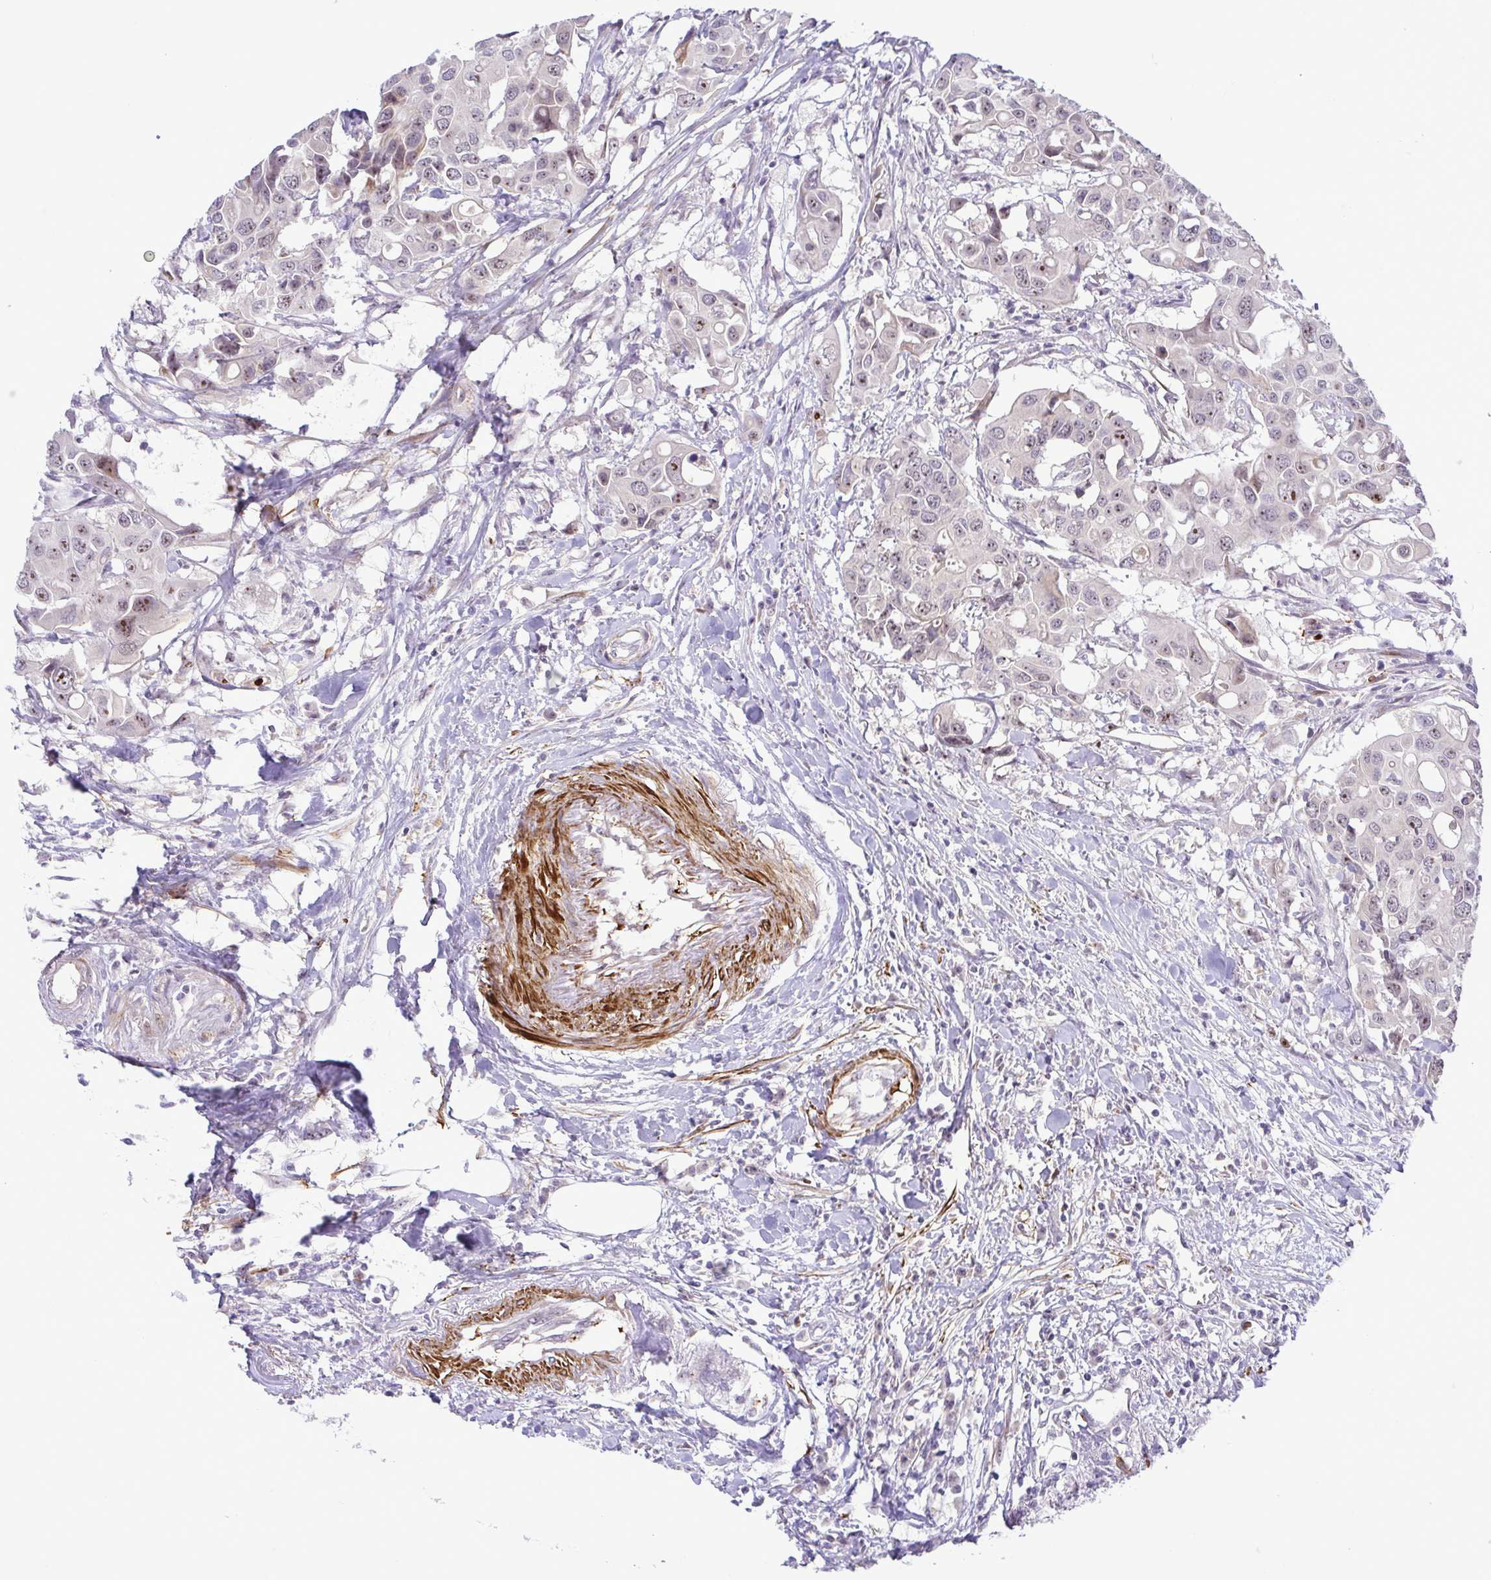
{"staining": {"intensity": "weak", "quantity": "<25%", "location": "nuclear"}, "tissue": "colorectal cancer", "cell_type": "Tumor cells", "image_type": "cancer", "snomed": [{"axis": "morphology", "description": "Adenocarcinoma, NOS"}, {"axis": "topography", "description": "Colon"}], "caption": "Human colorectal cancer stained for a protein using IHC demonstrates no staining in tumor cells.", "gene": "RSL24D1", "patient": {"sex": "male", "age": 77}}